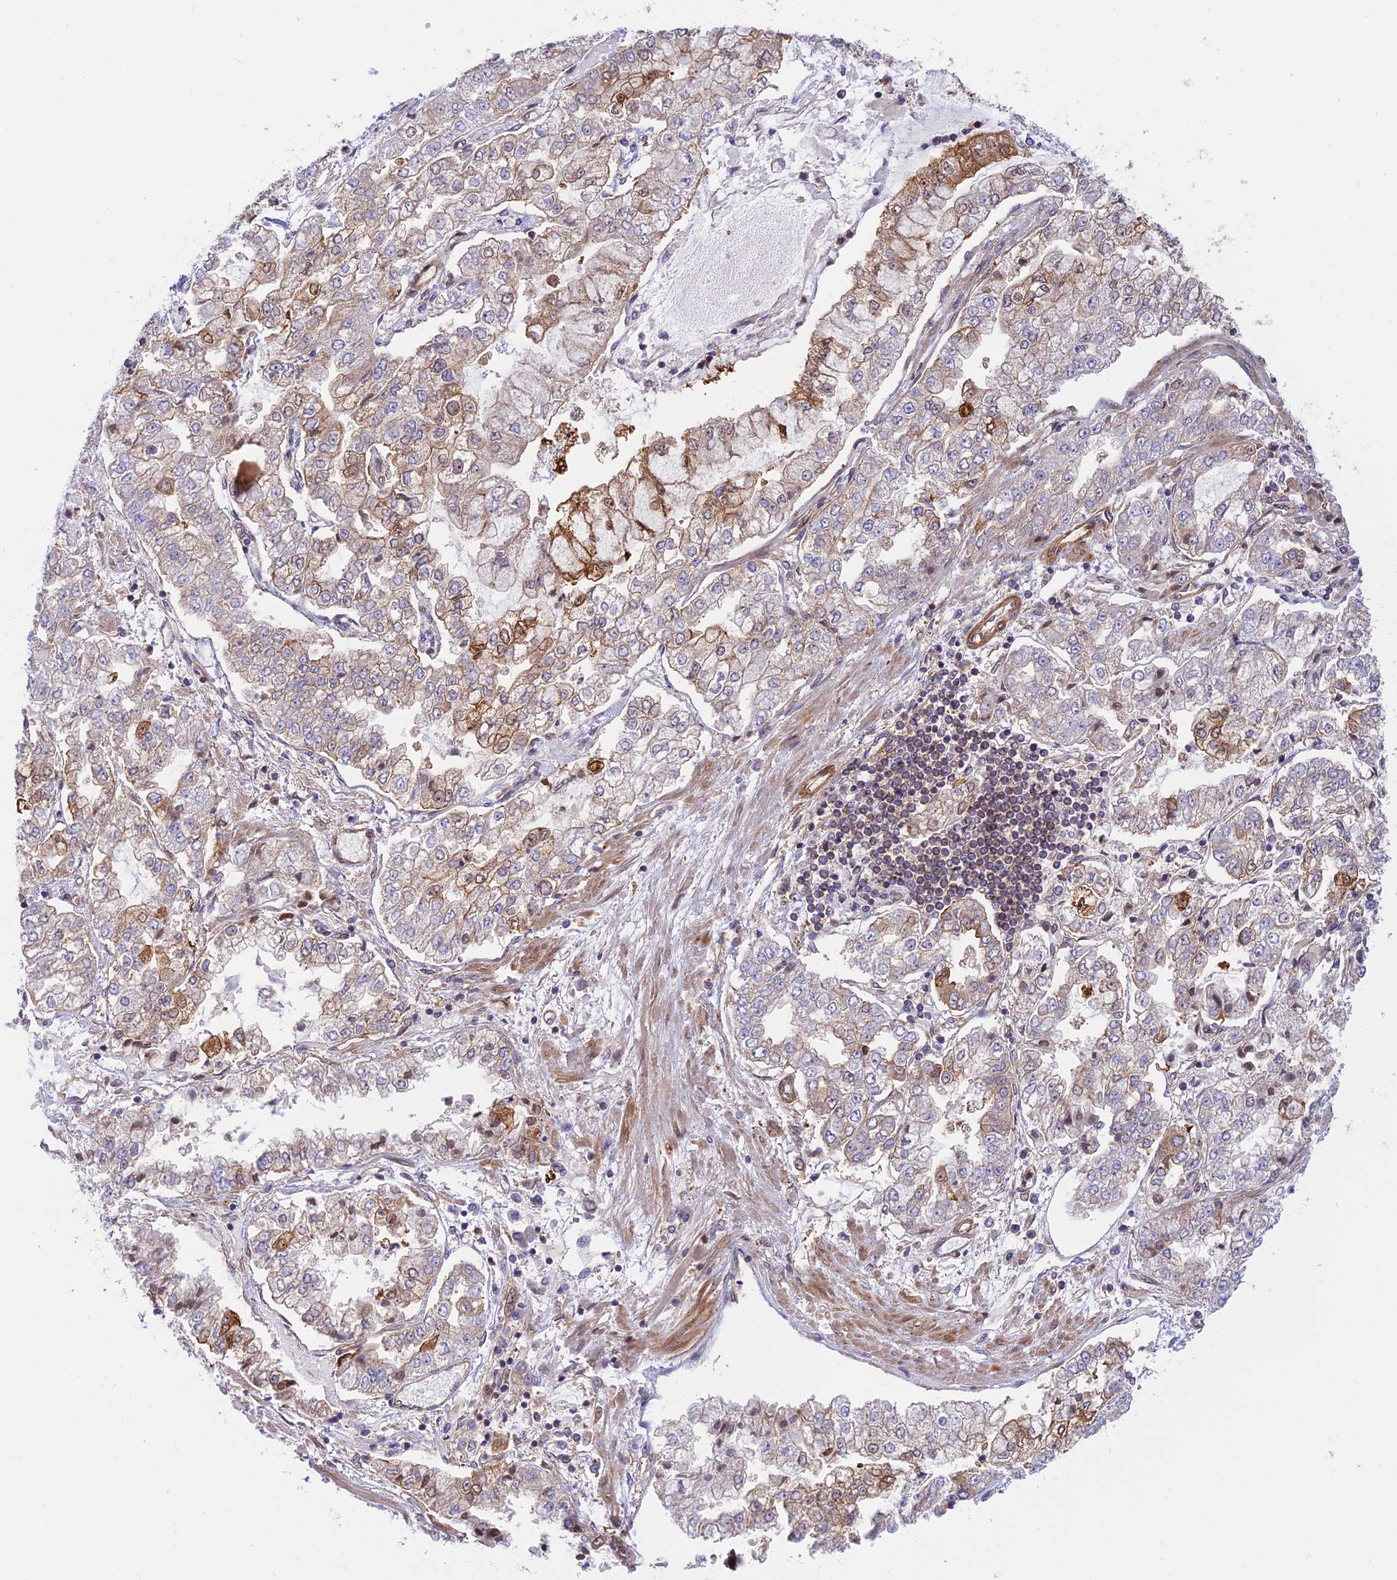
{"staining": {"intensity": "moderate", "quantity": "<25%", "location": "cytoplasmic/membranous,nuclear"}, "tissue": "stomach cancer", "cell_type": "Tumor cells", "image_type": "cancer", "snomed": [{"axis": "morphology", "description": "Adenocarcinoma, NOS"}, {"axis": "topography", "description": "Stomach"}], "caption": "This image displays IHC staining of human stomach cancer (adenocarcinoma), with low moderate cytoplasmic/membranous and nuclear positivity in about <25% of tumor cells.", "gene": "PPP1R12C", "patient": {"sex": "male", "age": 76}}